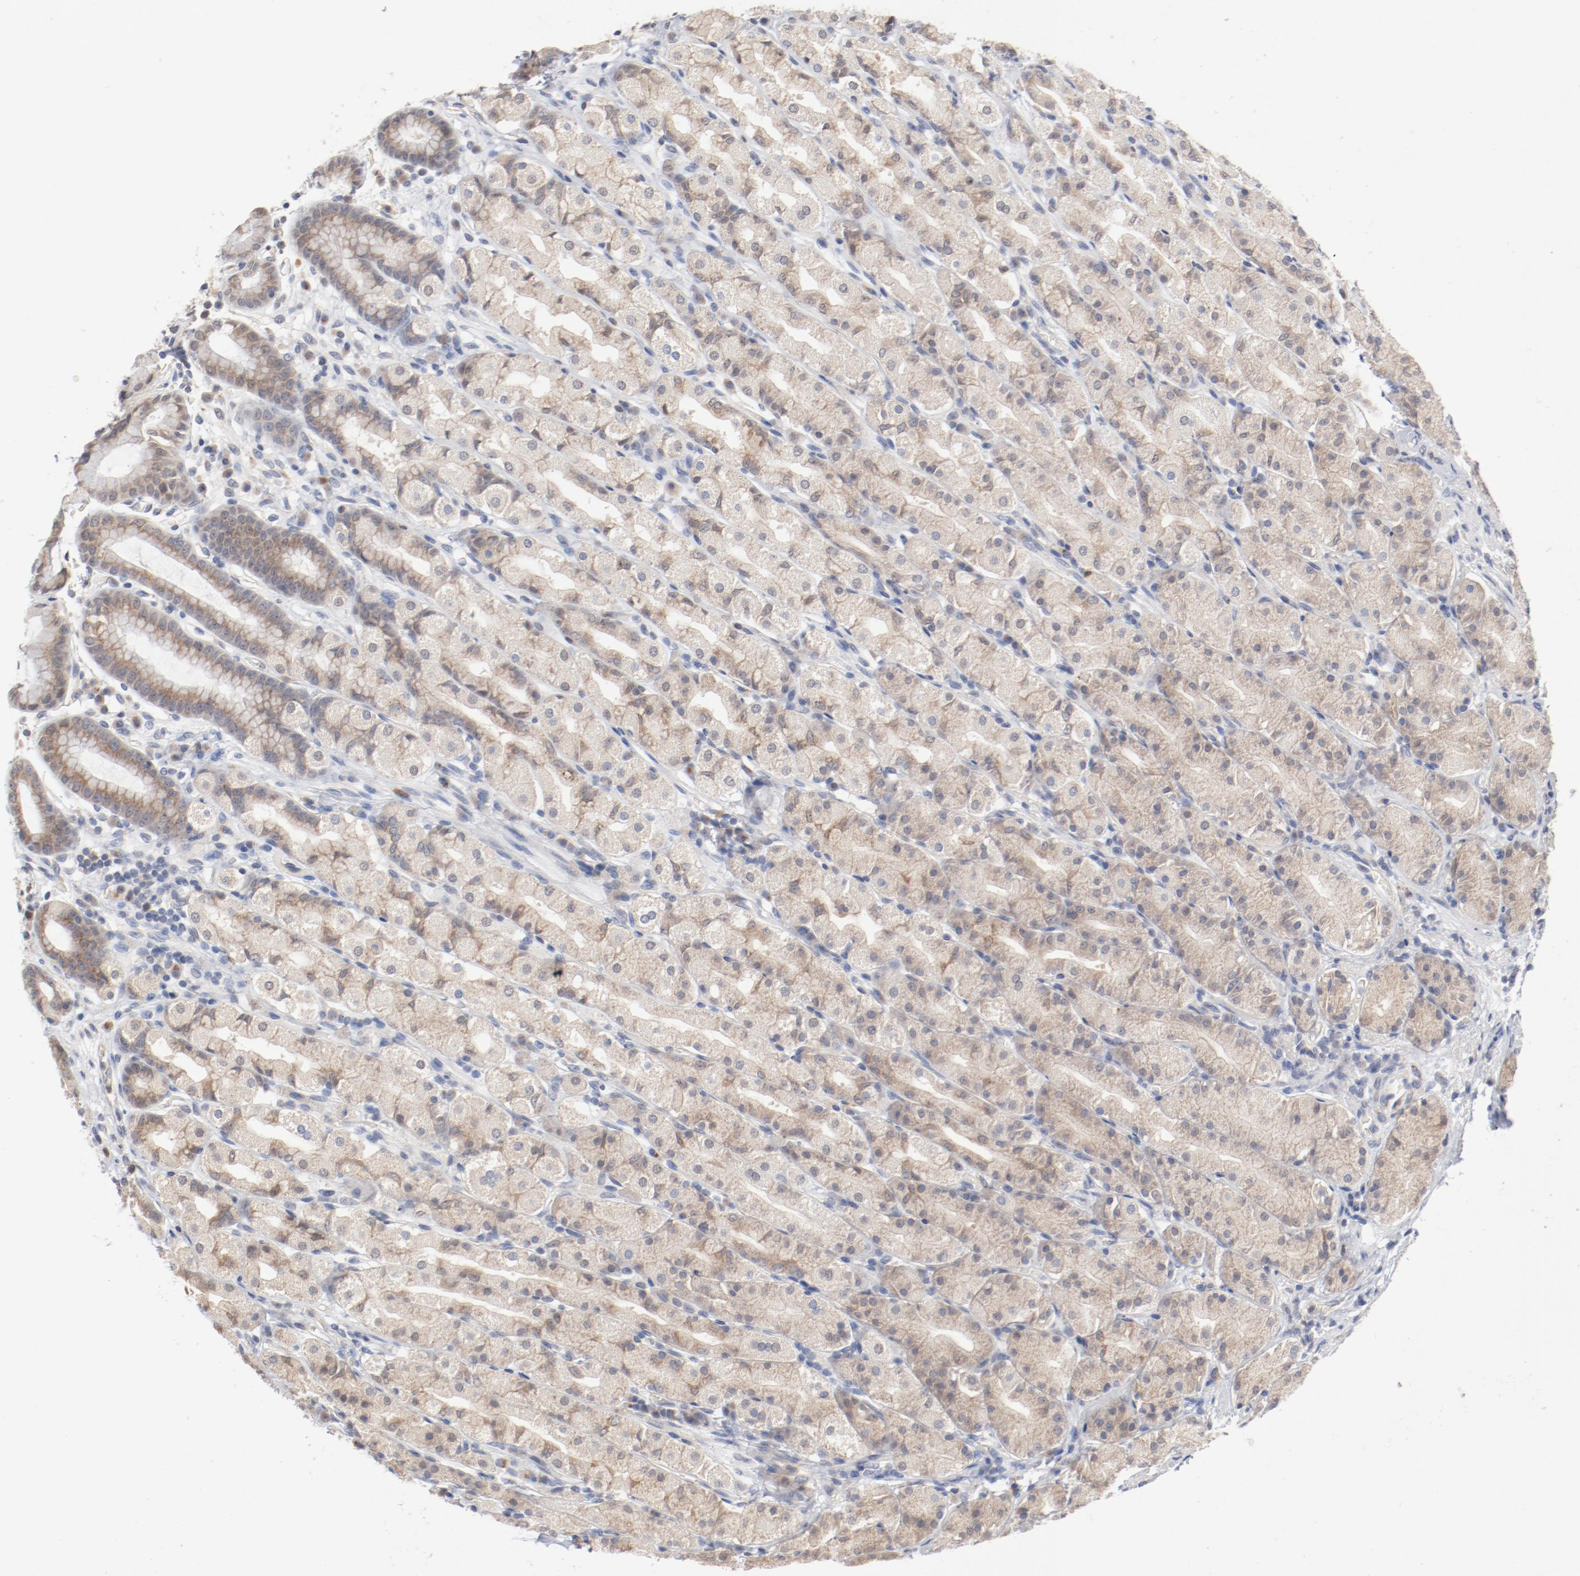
{"staining": {"intensity": "moderate", "quantity": "25%-75%", "location": "cytoplasmic/membranous"}, "tissue": "stomach", "cell_type": "Glandular cells", "image_type": "normal", "snomed": [{"axis": "morphology", "description": "Normal tissue, NOS"}, {"axis": "topography", "description": "Stomach, upper"}], "caption": "Immunohistochemistry (IHC) histopathology image of benign human stomach stained for a protein (brown), which shows medium levels of moderate cytoplasmic/membranous expression in about 25%-75% of glandular cells.", "gene": "AK7", "patient": {"sex": "male", "age": 68}}